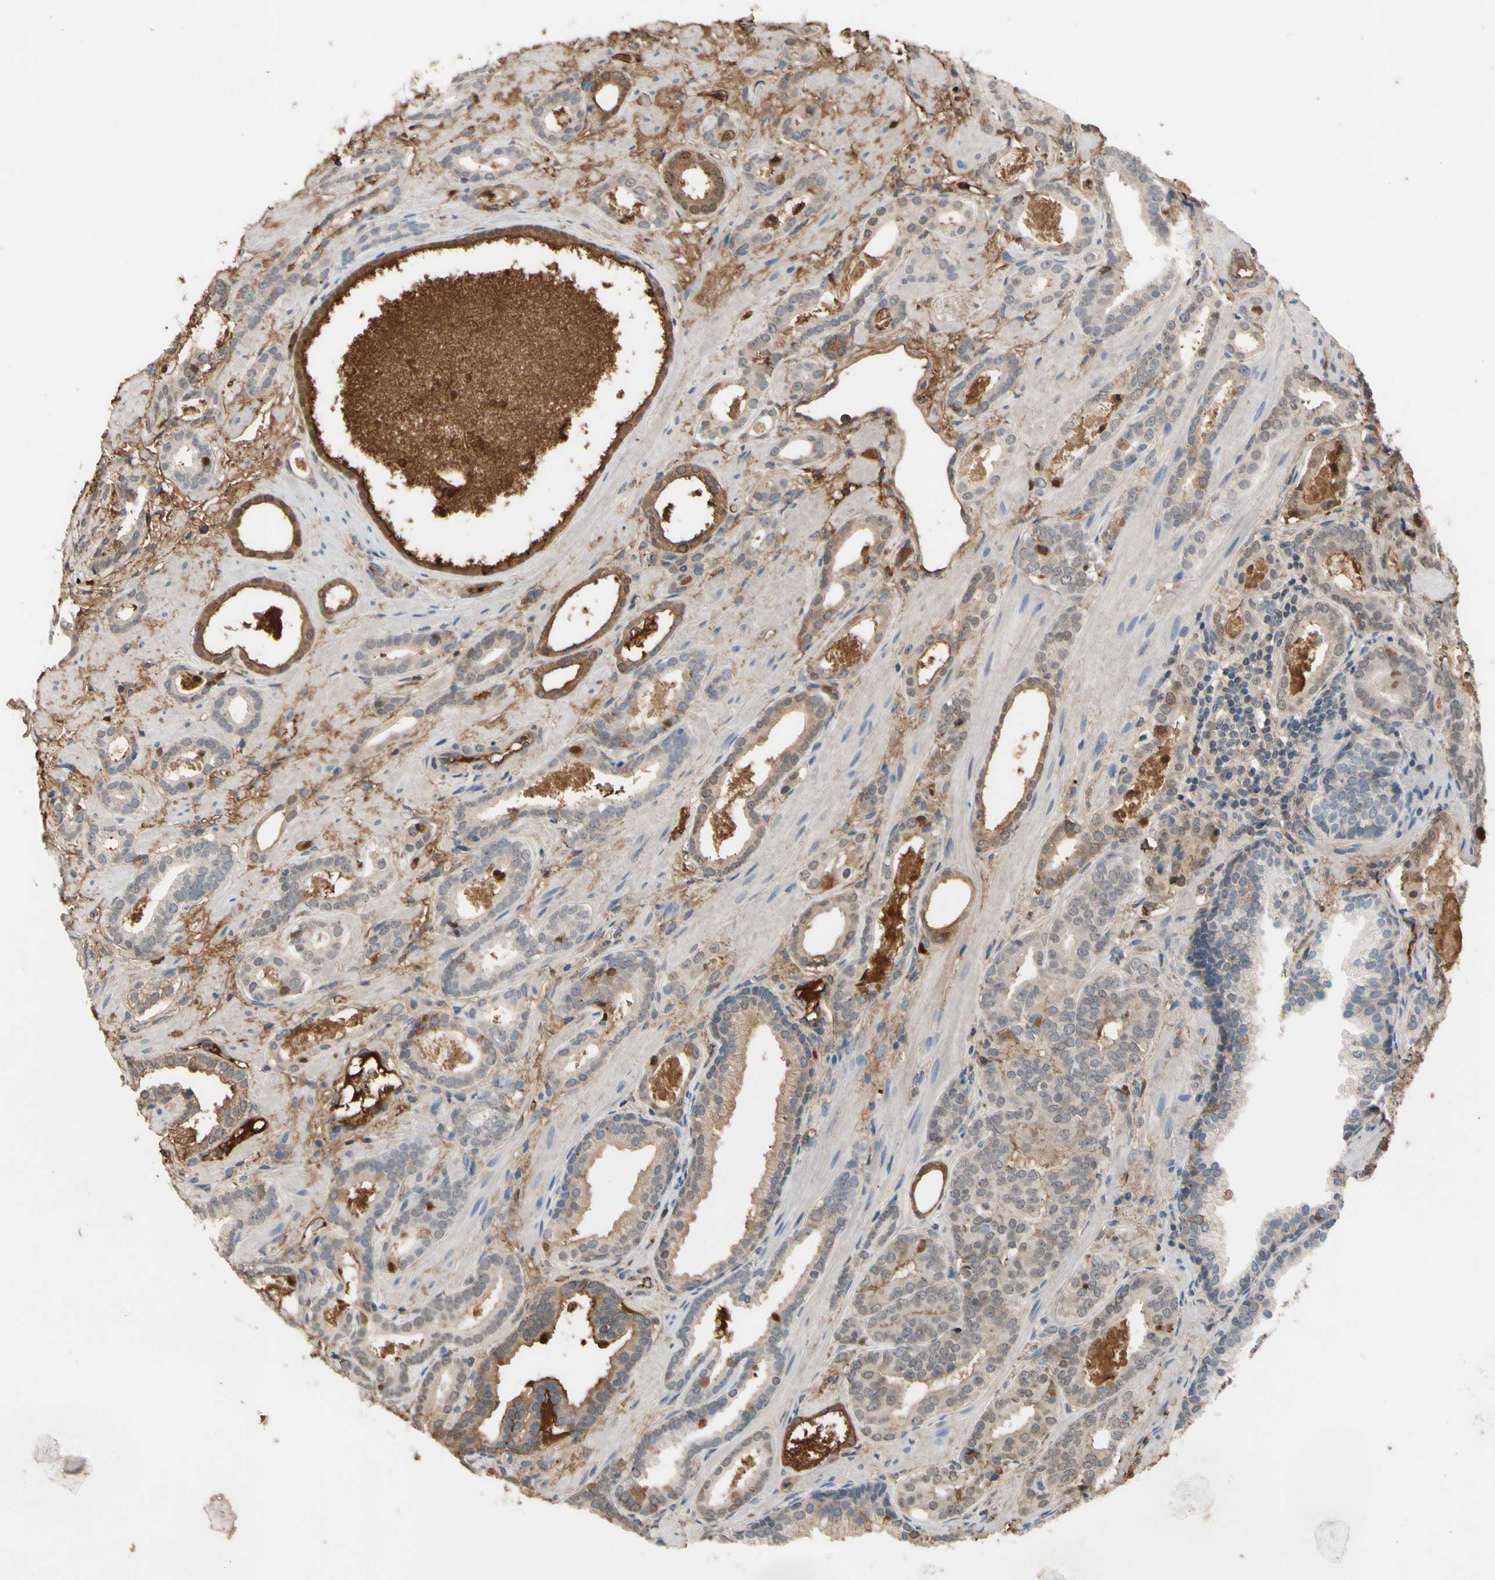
{"staining": {"intensity": "moderate", "quantity": "25%-75%", "location": "cytoplasmic/membranous"}, "tissue": "prostate cancer", "cell_type": "Tumor cells", "image_type": "cancer", "snomed": [{"axis": "morphology", "description": "Adenocarcinoma, Low grade"}, {"axis": "topography", "description": "Prostate"}], "caption": "Protein analysis of prostate cancer (adenocarcinoma (low-grade)) tissue demonstrates moderate cytoplasmic/membranous staining in approximately 25%-75% of tumor cells.", "gene": "TIMP2", "patient": {"sex": "male", "age": 57}}